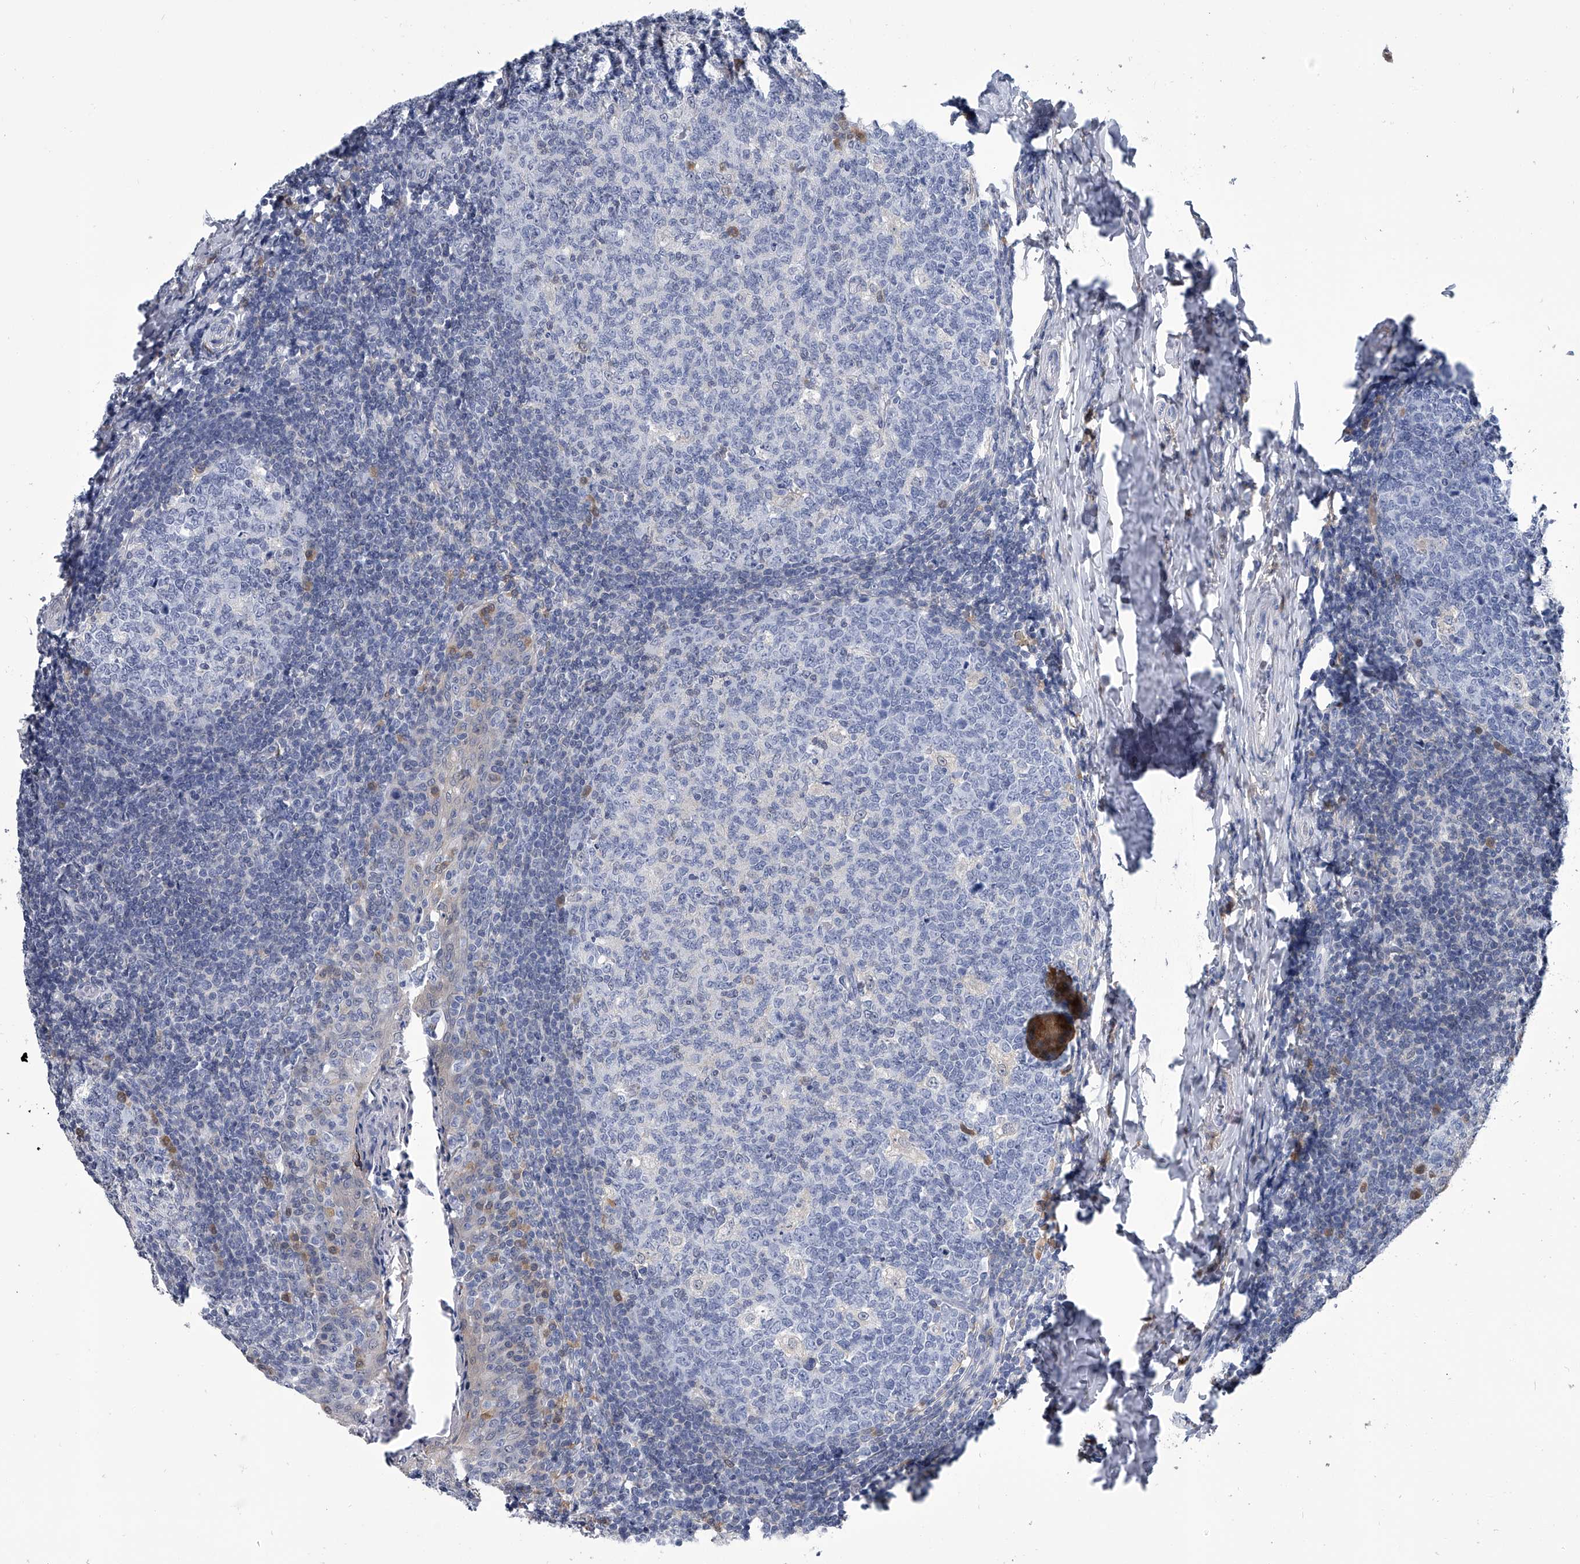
{"staining": {"intensity": "negative", "quantity": "none", "location": "none"}, "tissue": "tonsil", "cell_type": "Germinal center cells", "image_type": "normal", "snomed": [{"axis": "morphology", "description": "Normal tissue, NOS"}, {"axis": "topography", "description": "Tonsil"}], "caption": "High power microscopy photomicrograph of an immunohistochemistry image of benign tonsil, revealing no significant expression in germinal center cells. (DAB (3,3'-diaminobenzidine) IHC, high magnification).", "gene": "PDXK", "patient": {"sex": "female", "age": 19}}